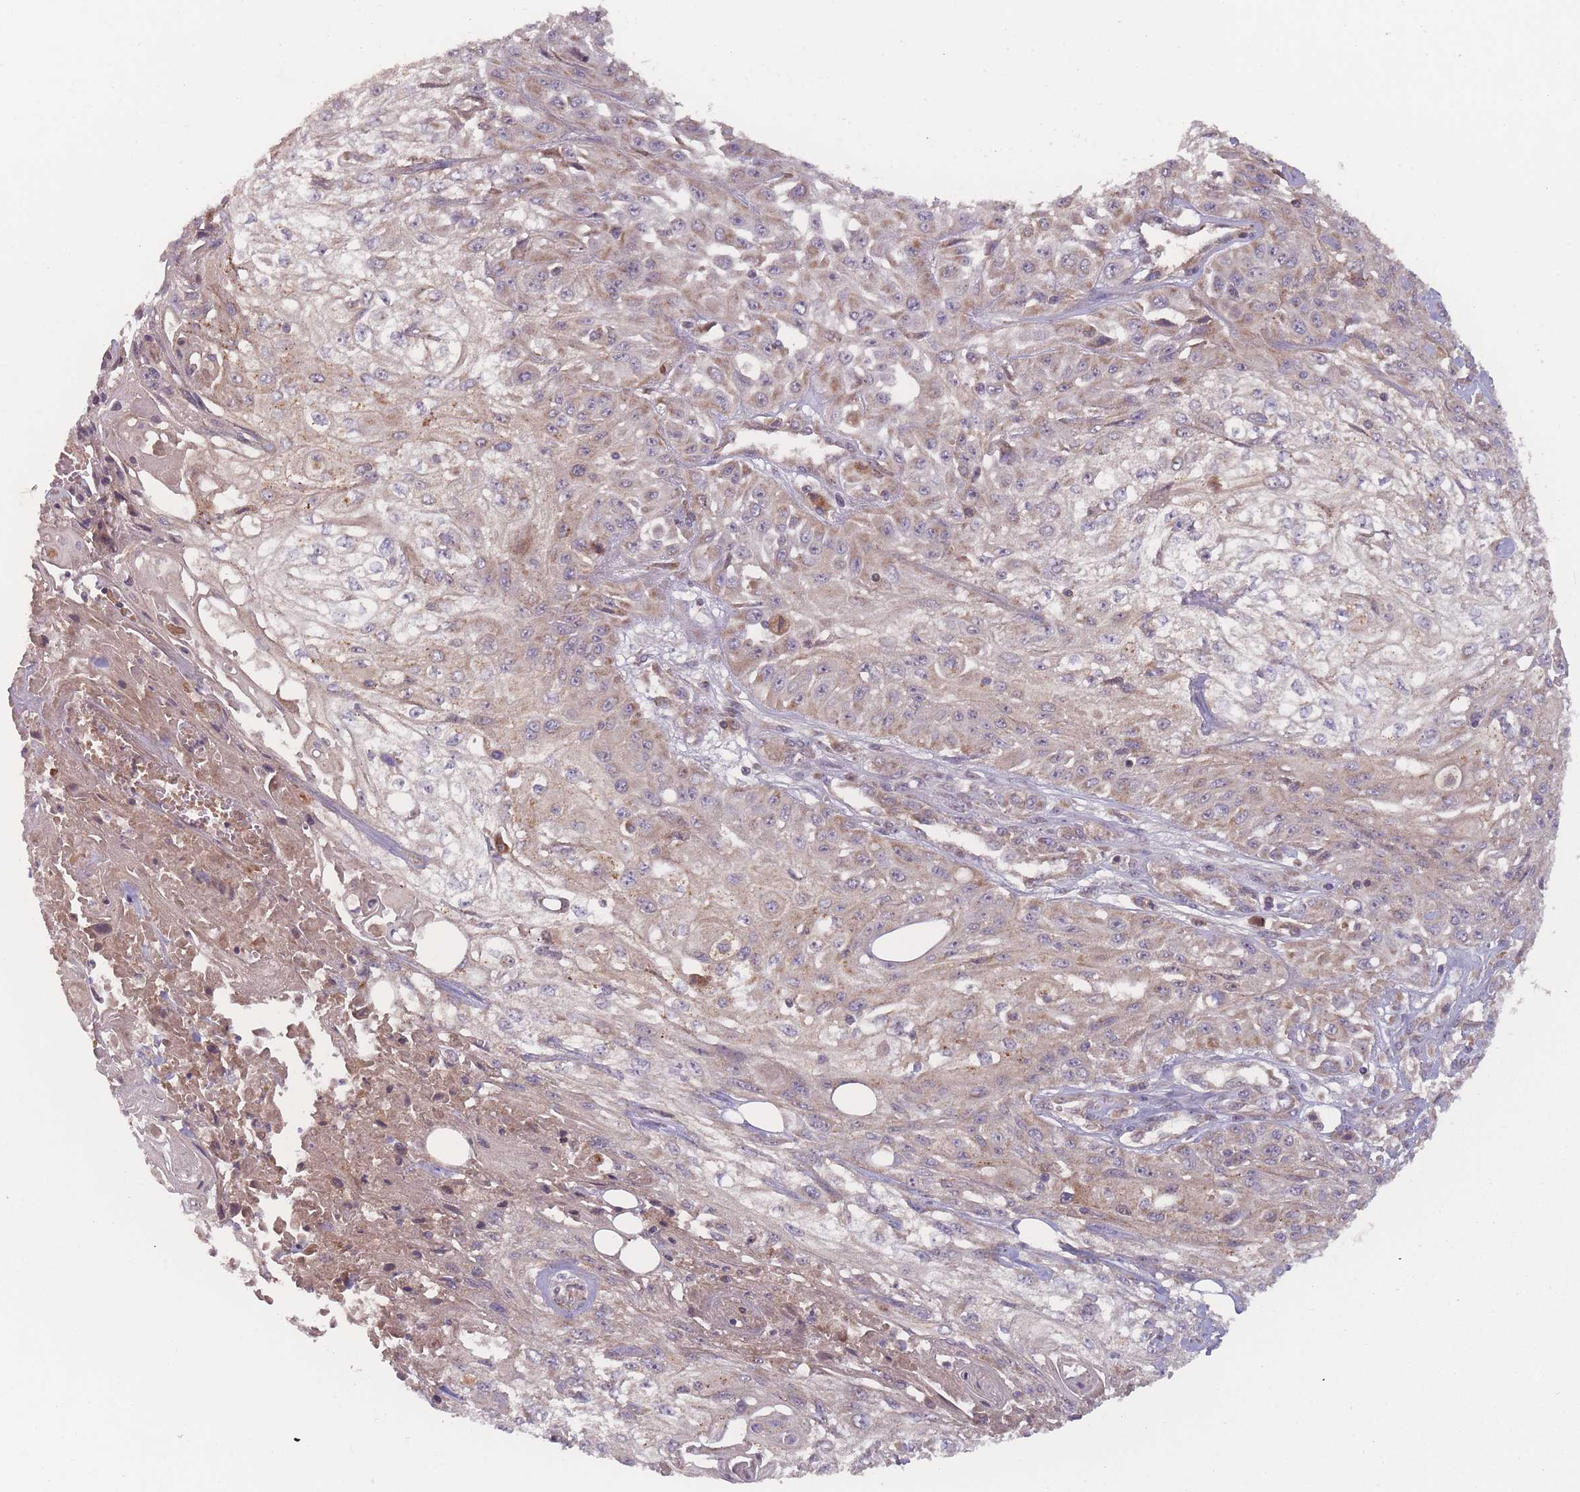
{"staining": {"intensity": "weak", "quantity": ">75%", "location": "cytoplasmic/membranous"}, "tissue": "skin cancer", "cell_type": "Tumor cells", "image_type": "cancer", "snomed": [{"axis": "morphology", "description": "Squamous cell carcinoma, NOS"}, {"axis": "morphology", "description": "Squamous cell carcinoma, metastatic, NOS"}, {"axis": "topography", "description": "Skin"}, {"axis": "topography", "description": "Lymph node"}], "caption": "Protein positivity by immunohistochemistry (IHC) reveals weak cytoplasmic/membranous positivity in approximately >75% of tumor cells in skin cancer.", "gene": "ATP5MG", "patient": {"sex": "male", "age": 75}}